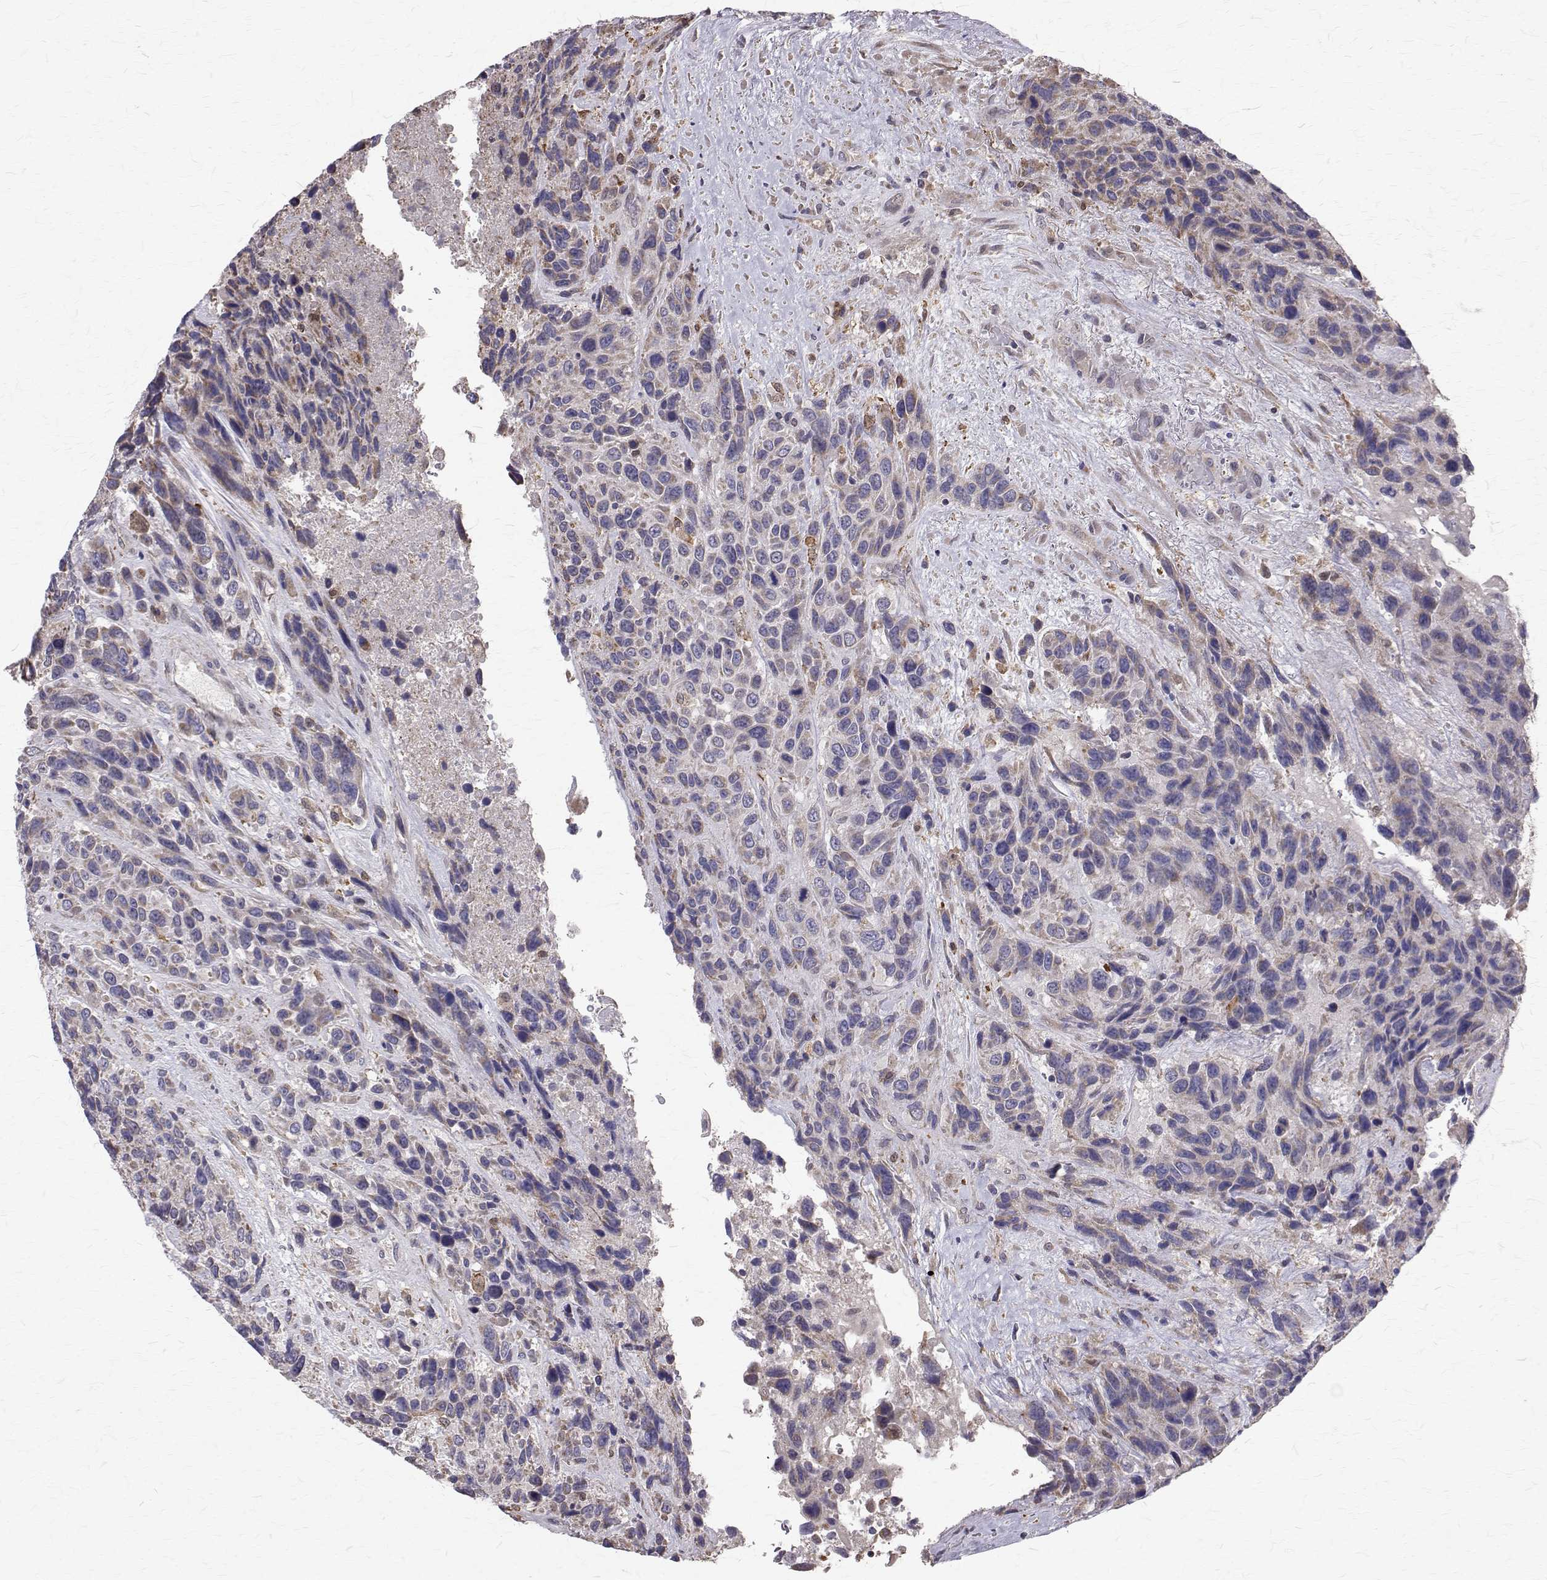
{"staining": {"intensity": "weak", "quantity": "<25%", "location": "cytoplasmic/membranous"}, "tissue": "urothelial cancer", "cell_type": "Tumor cells", "image_type": "cancer", "snomed": [{"axis": "morphology", "description": "Urothelial carcinoma, High grade"}, {"axis": "topography", "description": "Urinary bladder"}], "caption": "Immunohistochemistry image of human high-grade urothelial carcinoma stained for a protein (brown), which exhibits no staining in tumor cells. (DAB (3,3'-diaminobenzidine) immunohistochemistry visualized using brightfield microscopy, high magnification).", "gene": "CCDC89", "patient": {"sex": "female", "age": 70}}